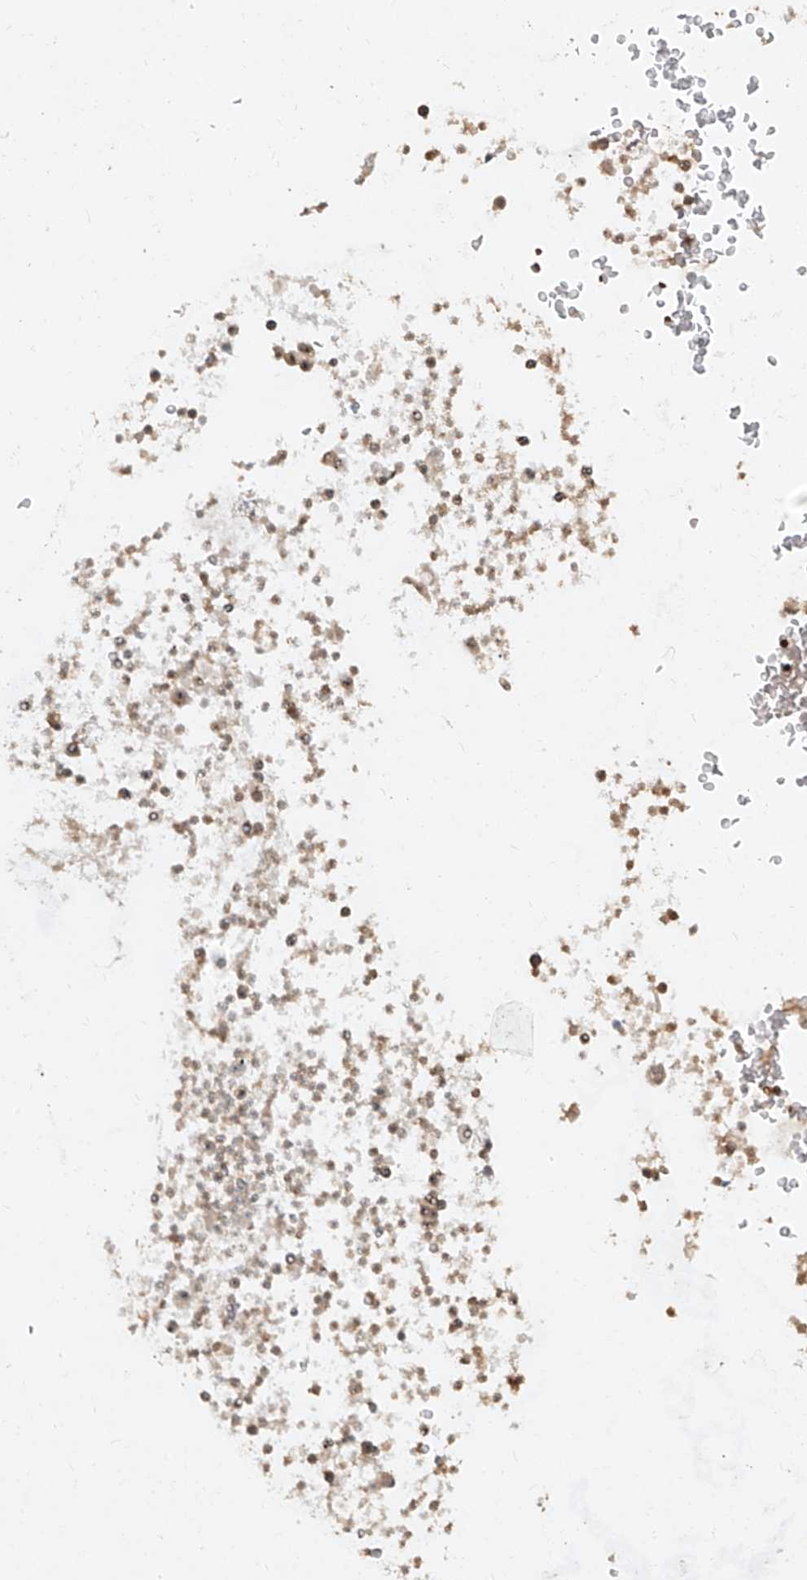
{"staining": {"intensity": "weak", "quantity": ">75%", "location": "cytoplasmic/membranous,nuclear"}, "tissue": "lung cancer", "cell_type": "Tumor cells", "image_type": "cancer", "snomed": [{"axis": "morphology", "description": "Adenocarcinoma, NOS"}, {"axis": "topography", "description": "Lung"}], "caption": "A micrograph of adenocarcinoma (lung) stained for a protein demonstrates weak cytoplasmic/membranous and nuclear brown staining in tumor cells. (brown staining indicates protein expression, while blue staining denotes nuclei).", "gene": "BYSL", "patient": {"sex": "female", "age": 70}}